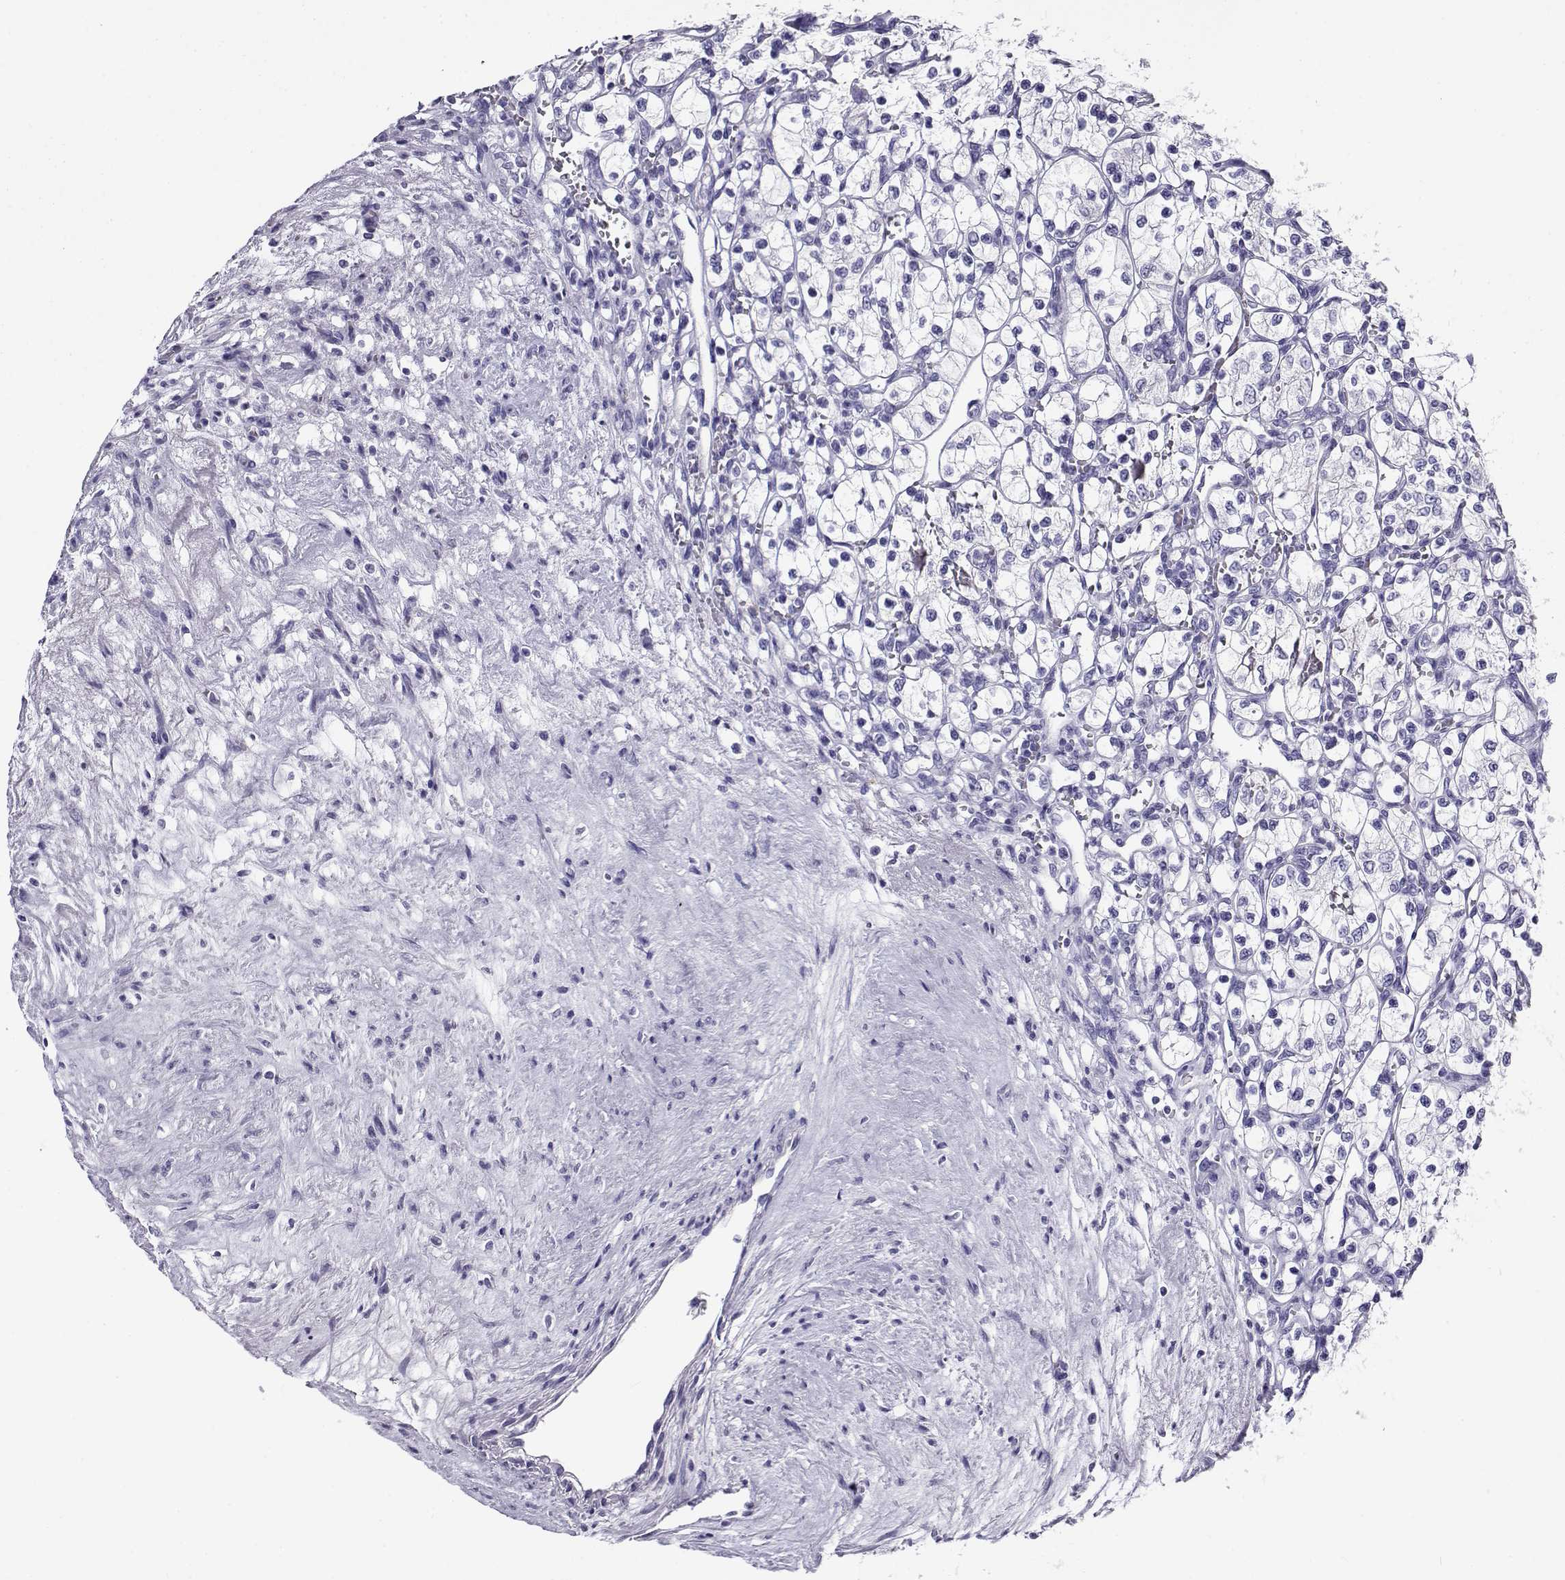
{"staining": {"intensity": "negative", "quantity": "none", "location": "none"}, "tissue": "renal cancer", "cell_type": "Tumor cells", "image_type": "cancer", "snomed": [{"axis": "morphology", "description": "Adenocarcinoma, NOS"}, {"axis": "topography", "description": "Kidney"}], "caption": "This is an immunohistochemistry (IHC) image of adenocarcinoma (renal). There is no positivity in tumor cells.", "gene": "CABS1", "patient": {"sex": "female", "age": 69}}